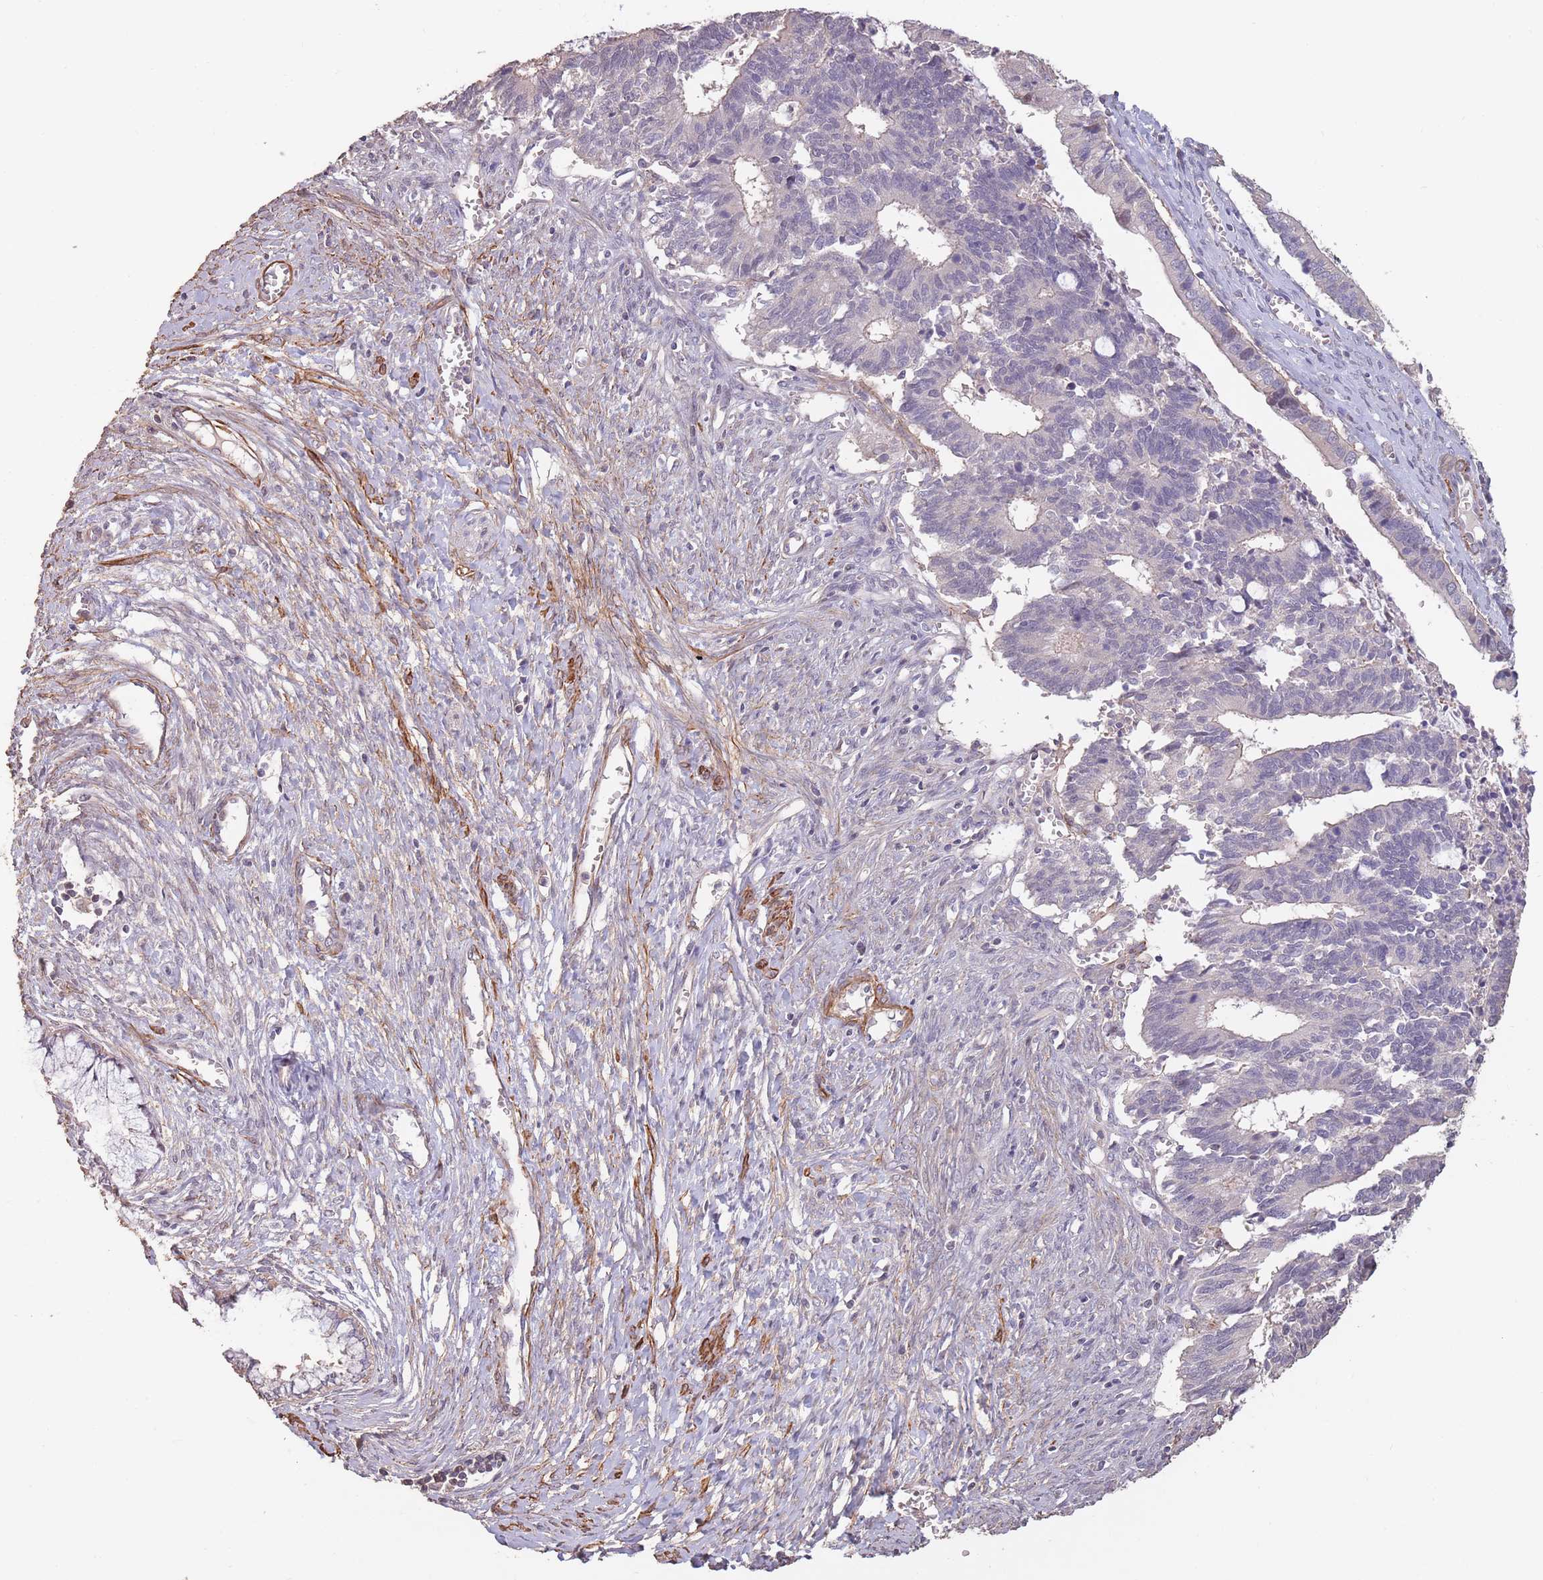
{"staining": {"intensity": "negative", "quantity": "none", "location": "none"}, "tissue": "cervical cancer", "cell_type": "Tumor cells", "image_type": "cancer", "snomed": [{"axis": "morphology", "description": "Adenocarcinoma, NOS"}, {"axis": "topography", "description": "Cervix"}], "caption": "An IHC photomicrograph of cervical cancer (adenocarcinoma) is shown. There is no staining in tumor cells of cervical cancer (adenocarcinoma). (Stains: DAB immunohistochemistry (IHC) with hematoxylin counter stain, Microscopy: brightfield microscopy at high magnification).", "gene": "NLRC4", "patient": {"sex": "female", "age": 44}}